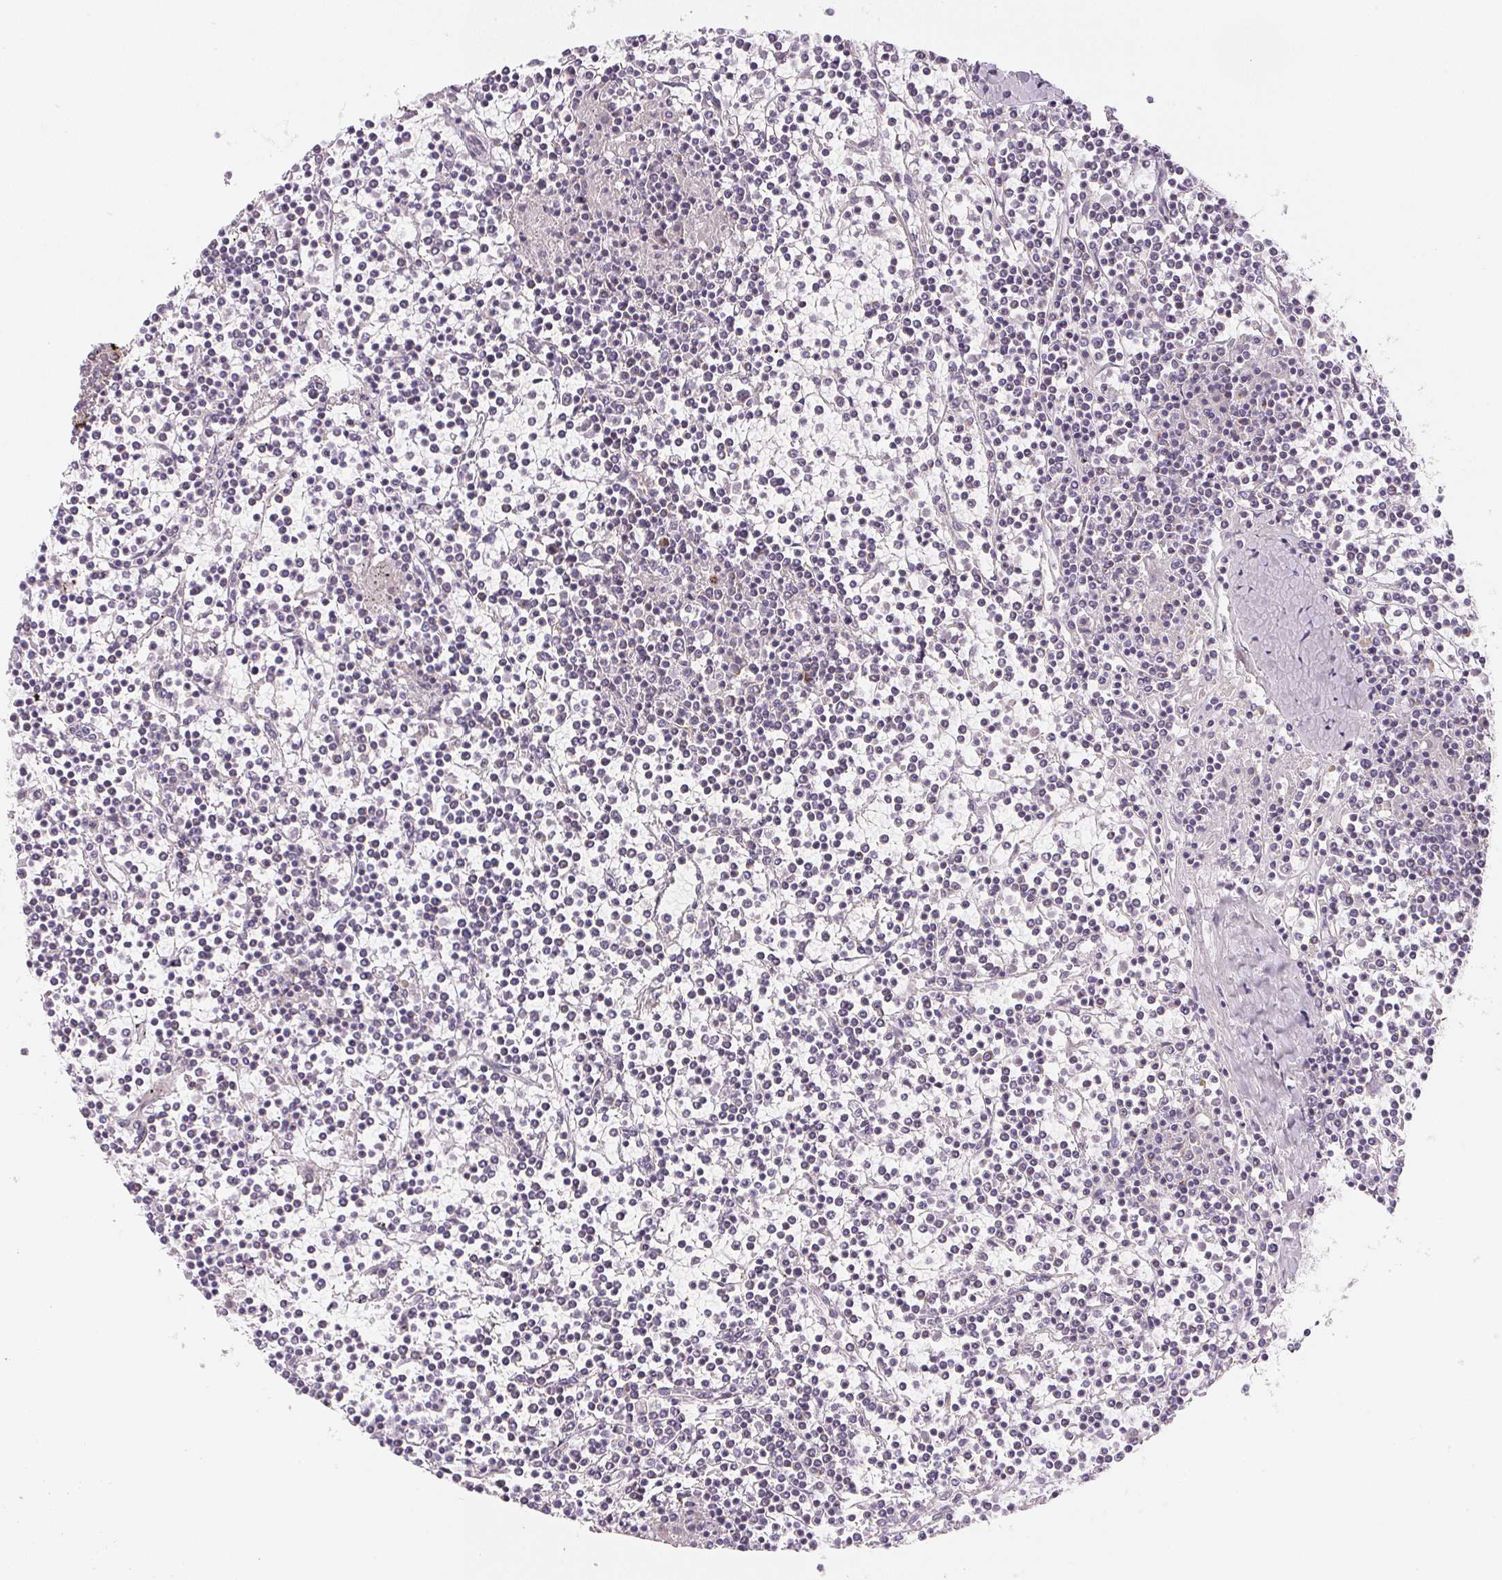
{"staining": {"intensity": "negative", "quantity": "none", "location": "none"}, "tissue": "lymphoma", "cell_type": "Tumor cells", "image_type": "cancer", "snomed": [{"axis": "morphology", "description": "Malignant lymphoma, non-Hodgkin's type, Low grade"}, {"axis": "topography", "description": "Spleen"}], "caption": "This is an immunohistochemistry (IHC) image of human lymphoma. There is no expression in tumor cells.", "gene": "GIPC2", "patient": {"sex": "female", "age": 19}}